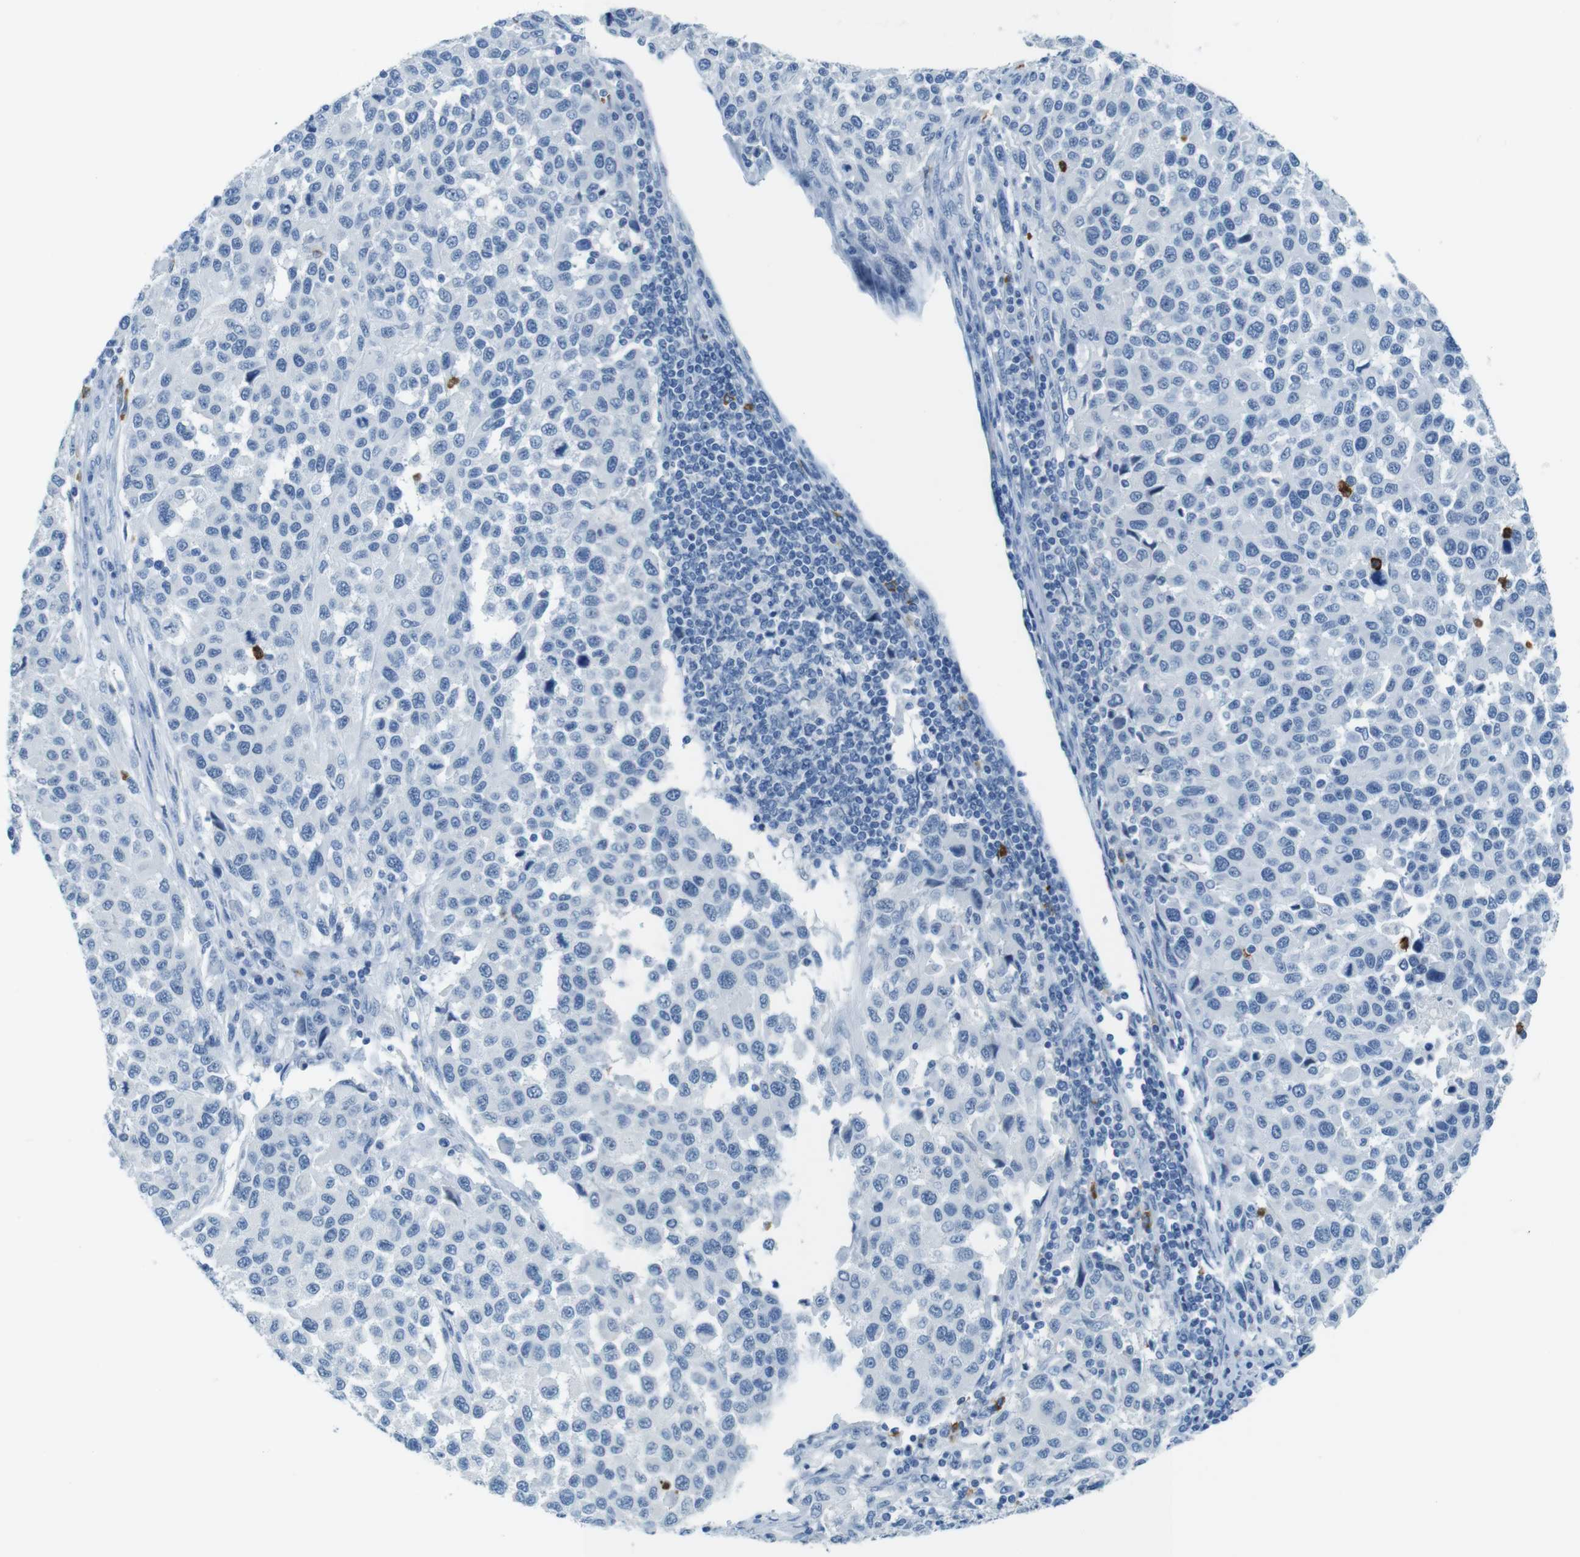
{"staining": {"intensity": "negative", "quantity": "none", "location": "none"}, "tissue": "melanoma", "cell_type": "Tumor cells", "image_type": "cancer", "snomed": [{"axis": "morphology", "description": "Malignant melanoma, Metastatic site"}, {"axis": "topography", "description": "Lymph node"}], "caption": "Malignant melanoma (metastatic site) was stained to show a protein in brown. There is no significant staining in tumor cells. (DAB immunohistochemistry (IHC) visualized using brightfield microscopy, high magnification).", "gene": "MCEMP1", "patient": {"sex": "male", "age": 61}}